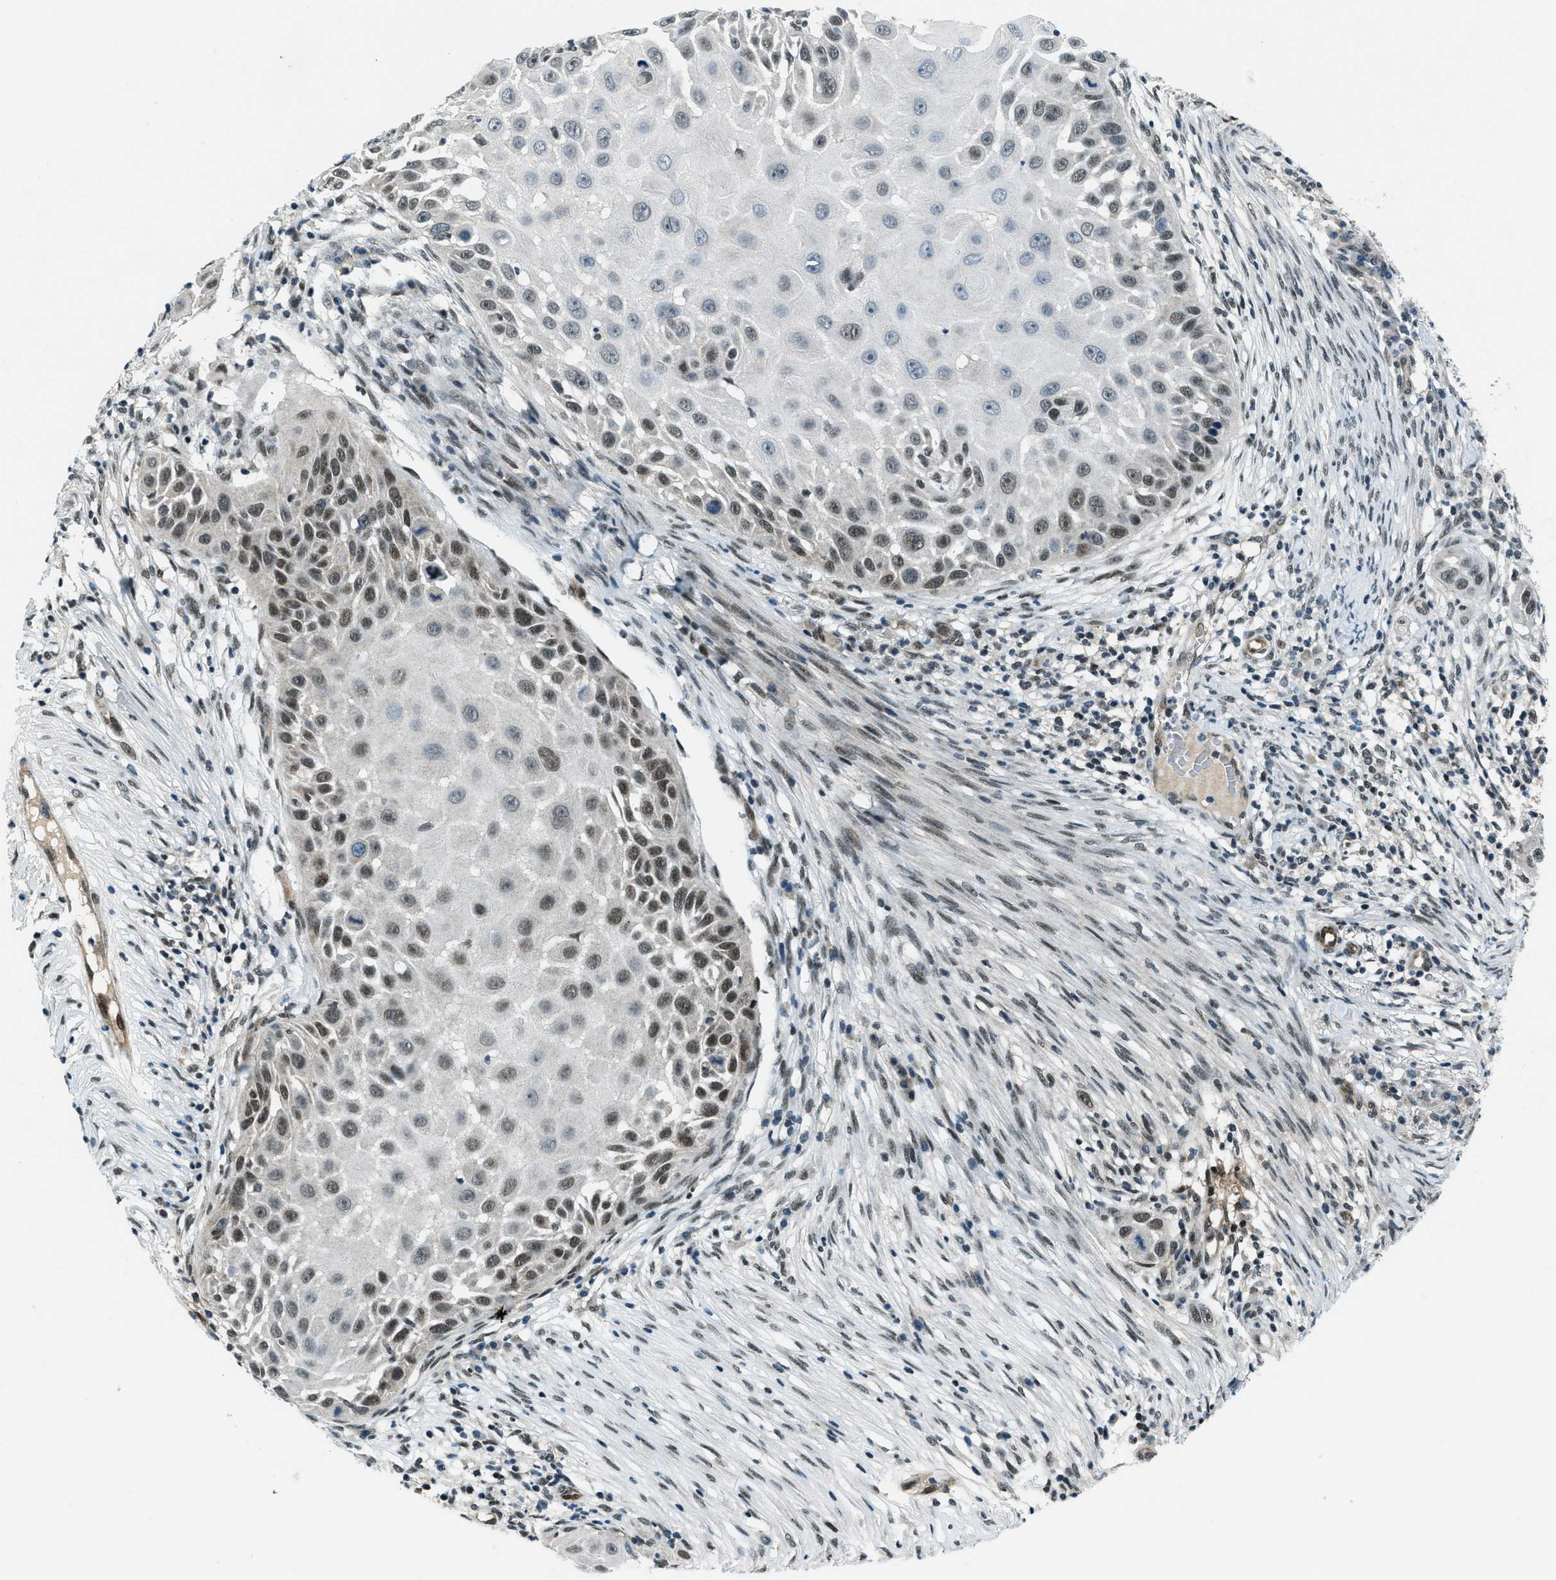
{"staining": {"intensity": "weak", "quantity": "<25%", "location": "nuclear"}, "tissue": "skin cancer", "cell_type": "Tumor cells", "image_type": "cancer", "snomed": [{"axis": "morphology", "description": "Squamous cell carcinoma, NOS"}, {"axis": "topography", "description": "Skin"}], "caption": "Tumor cells are negative for brown protein staining in squamous cell carcinoma (skin).", "gene": "KLF6", "patient": {"sex": "female", "age": 44}}